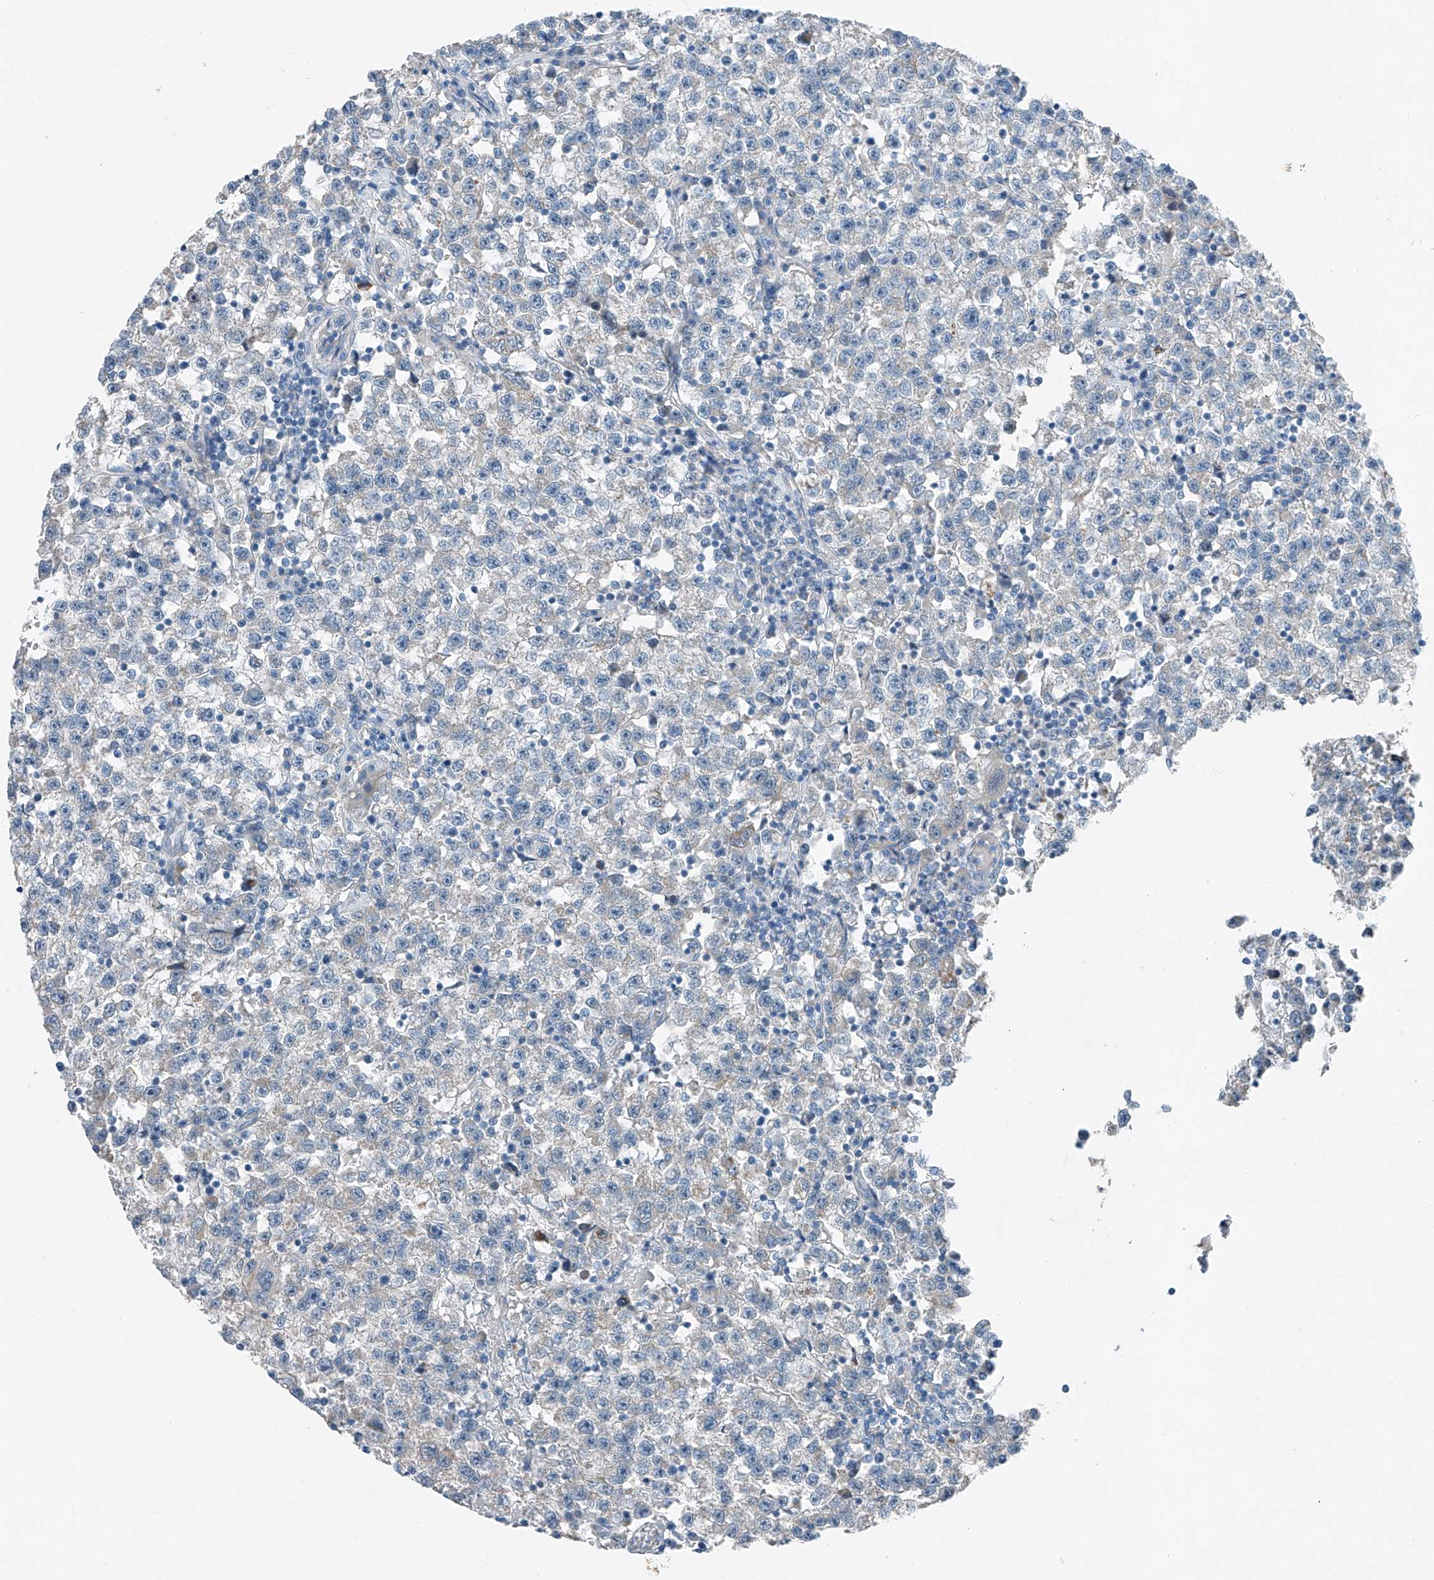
{"staining": {"intensity": "negative", "quantity": "none", "location": "none"}, "tissue": "testis cancer", "cell_type": "Tumor cells", "image_type": "cancer", "snomed": [{"axis": "morphology", "description": "Seminoma, NOS"}, {"axis": "topography", "description": "Testis"}], "caption": "This is a photomicrograph of IHC staining of testis cancer, which shows no positivity in tumor cells.", "gene": "MDGA1", "patient": {"sex": "male", "age": 22}}